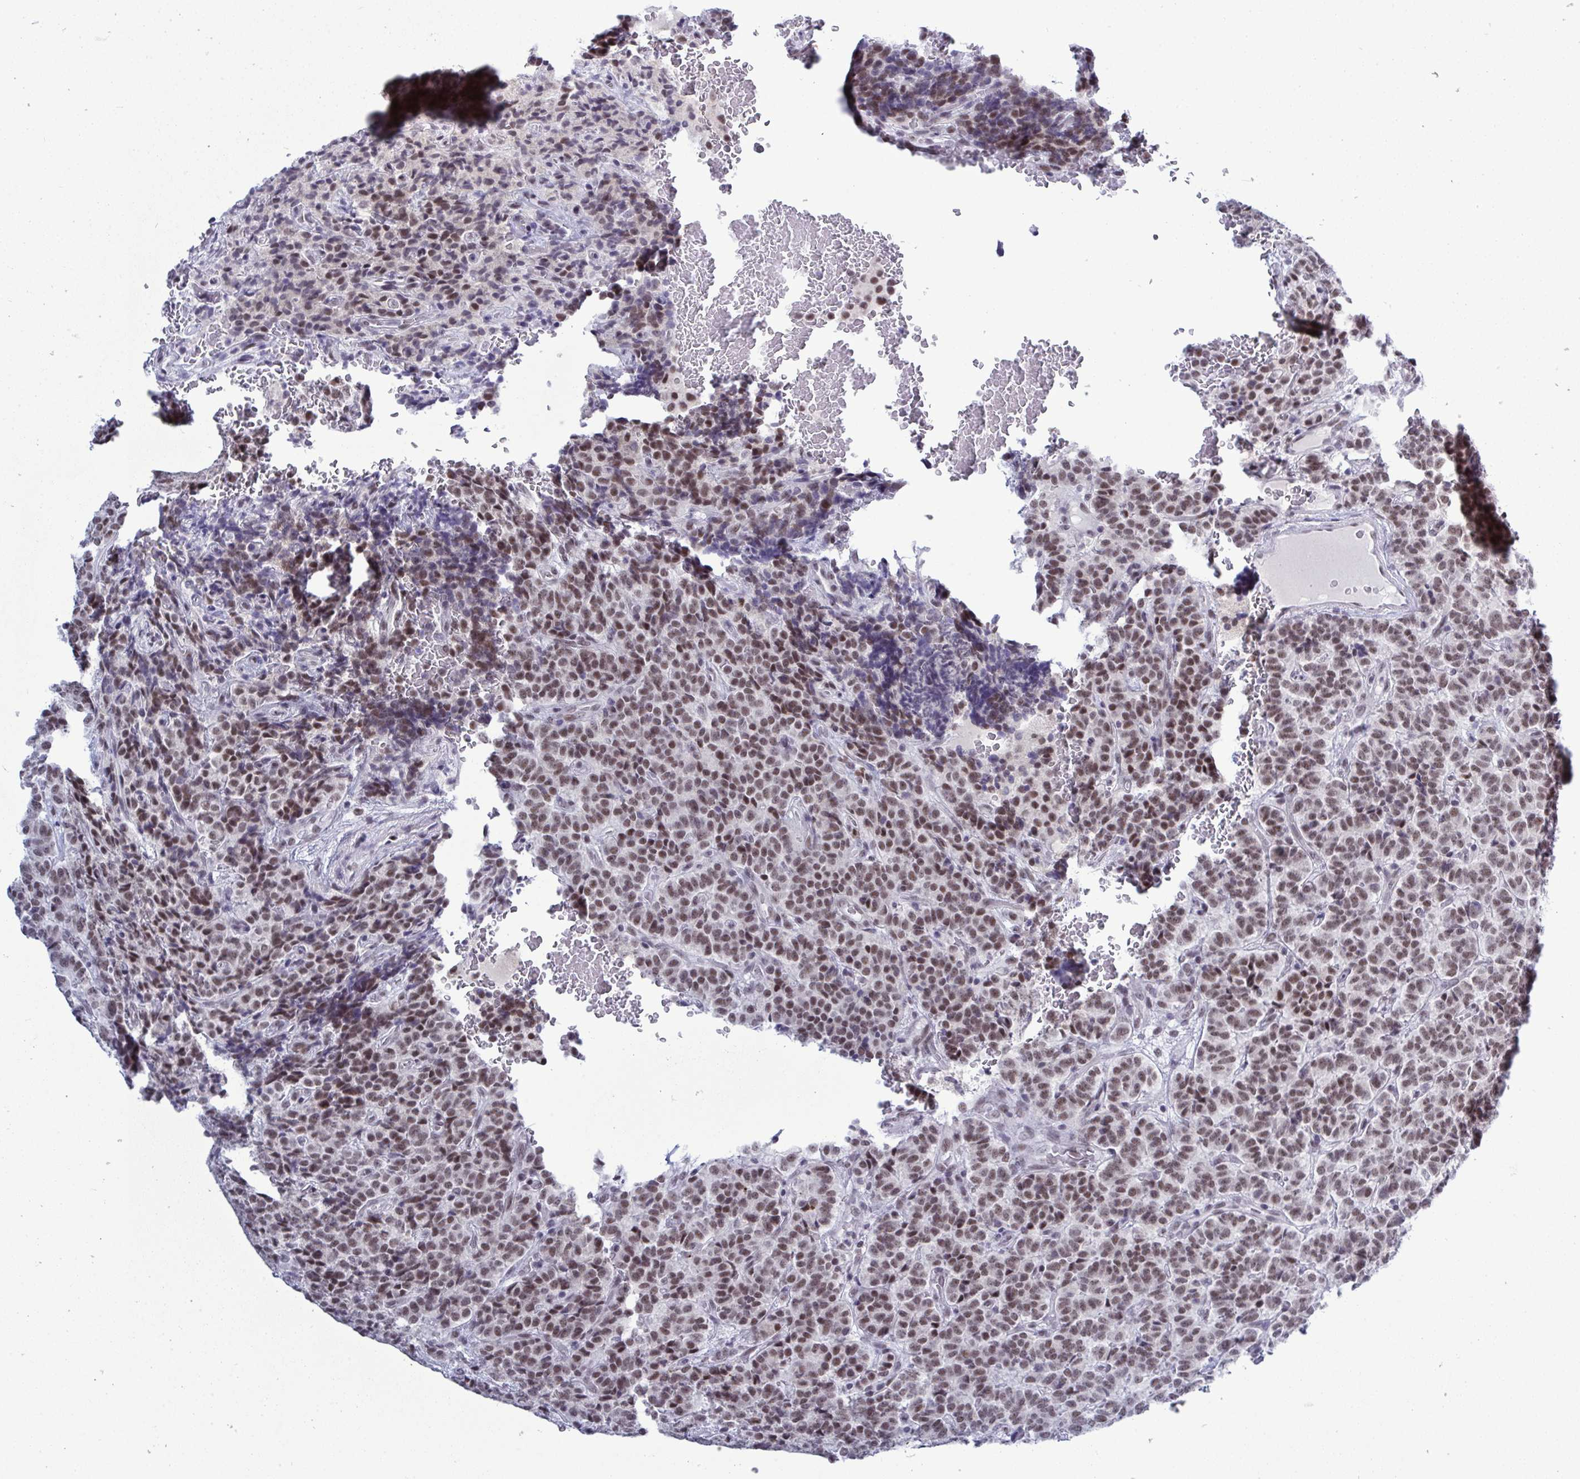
{"staining": {"intensity": "moderate", "quantity": ">75%", "location": "nuclear"}, "tissue": "carcinoid", "cell_type": "Tumor cells", "image_type": "cancer", "snomed": [{"axis": "morphology", "description": "Carcinoid, malignant, NOS"}, {"axis": "topography", "description": "Pancreas"}], "caption": "Immunohistochemistry micrograph of human carcinoid stained for a protein (brown), which exhibits medium levels of moderate nuclear expression in approximately >75% of tumor cells.", "gene": "PPP1R10", "patient": {"sex": "male", "age": 36}}